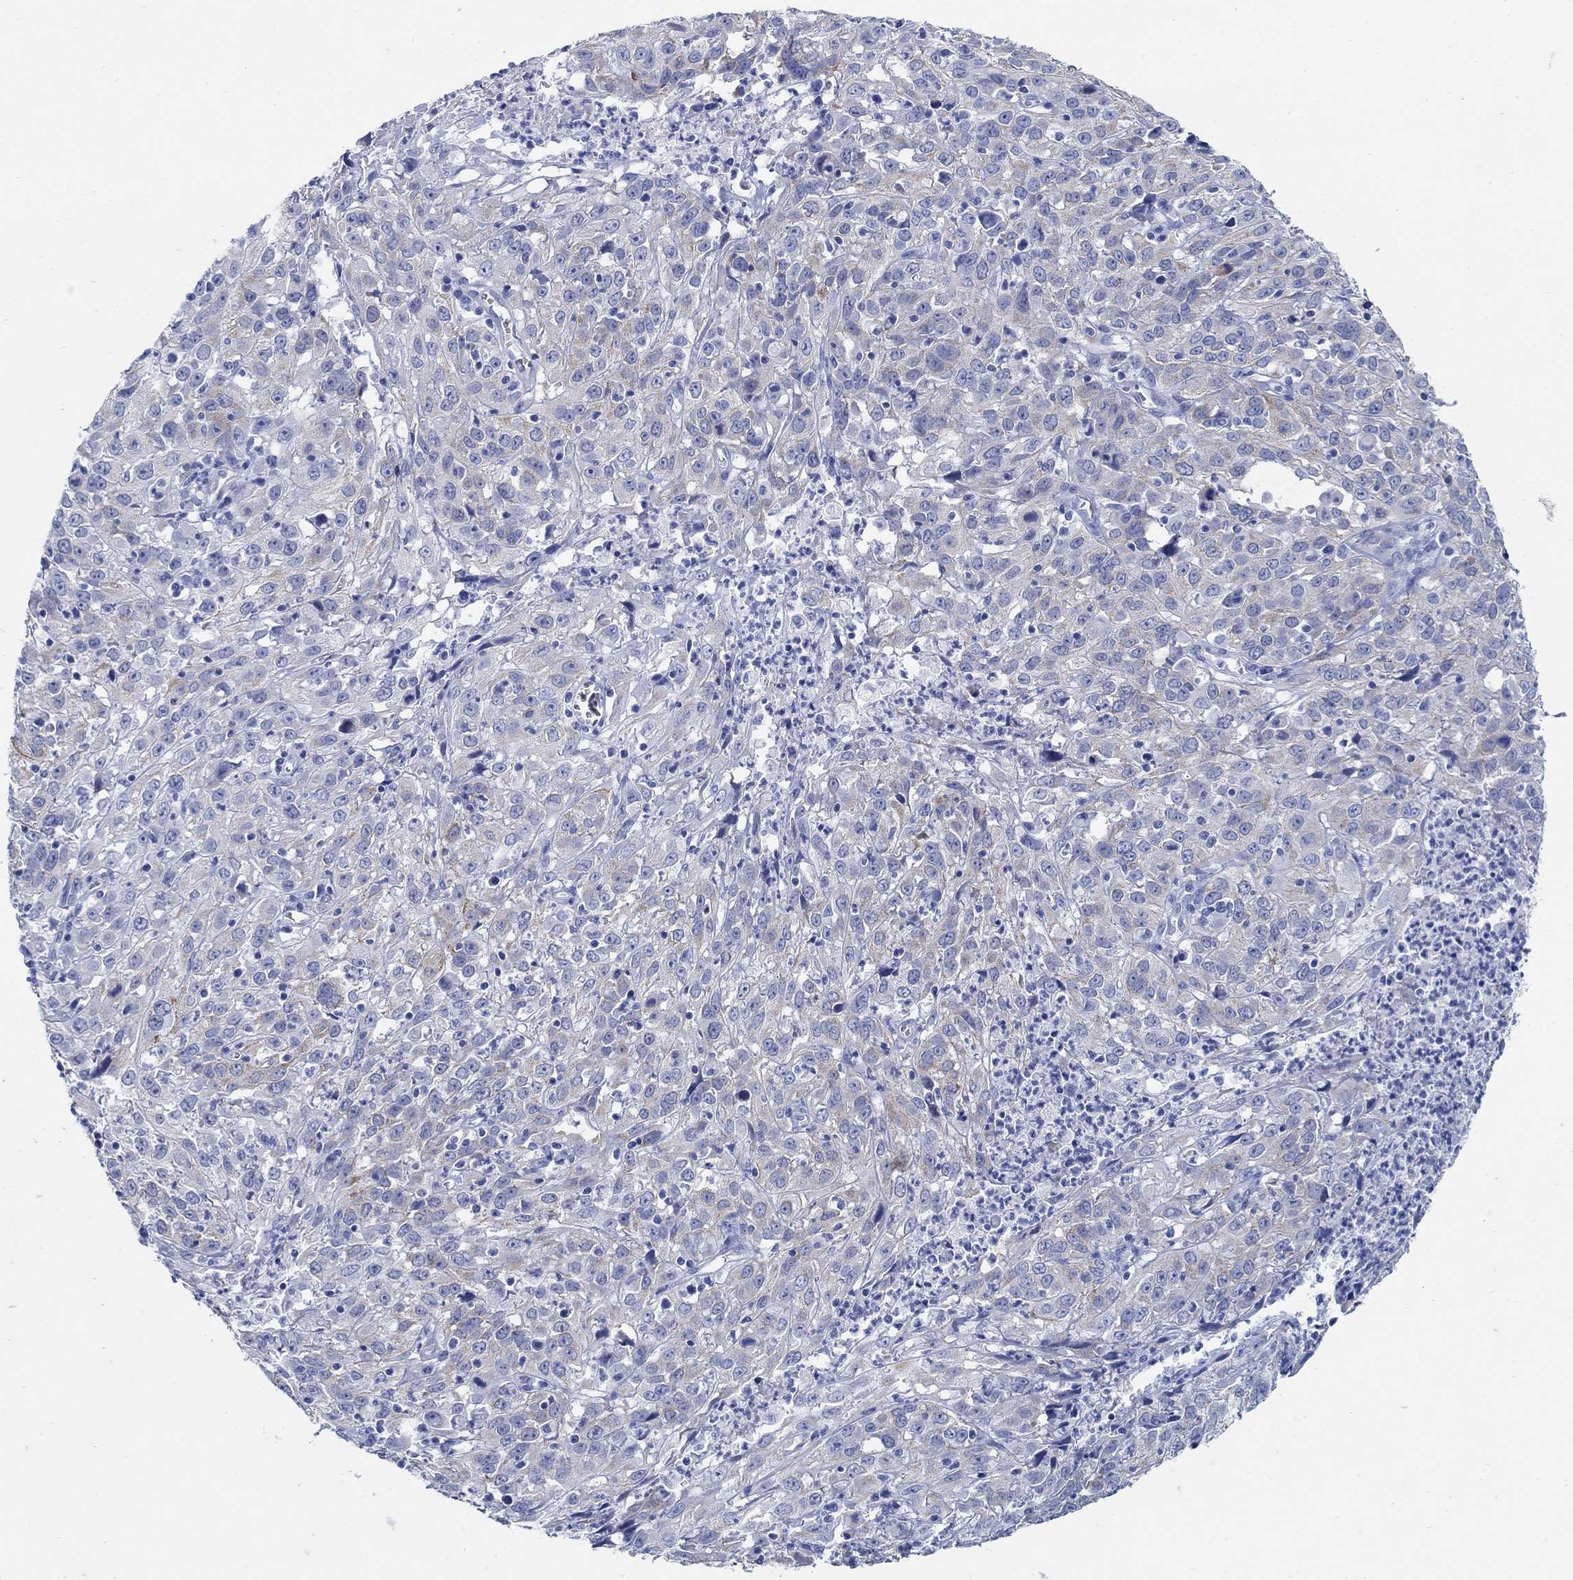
{"staining": {"intensity": "negative", "quantity": "none", "location": "none"}, "tissue": "cervical cancer", "cell_type": "Tumor cells", "image_type": "cancer", "snomed": [{"axis": "morphology", "description": "Squamous cell carcinoma, NOS"}, {"axis": "topography", "description": "Cervix"}], "caption": "The micrograph shows no significant positivity in tumor cells of cervical cancer (squamous cell carcinoma).", "gene": "ZDHHC14", "patient": {"sex": "female", "age": 32}}